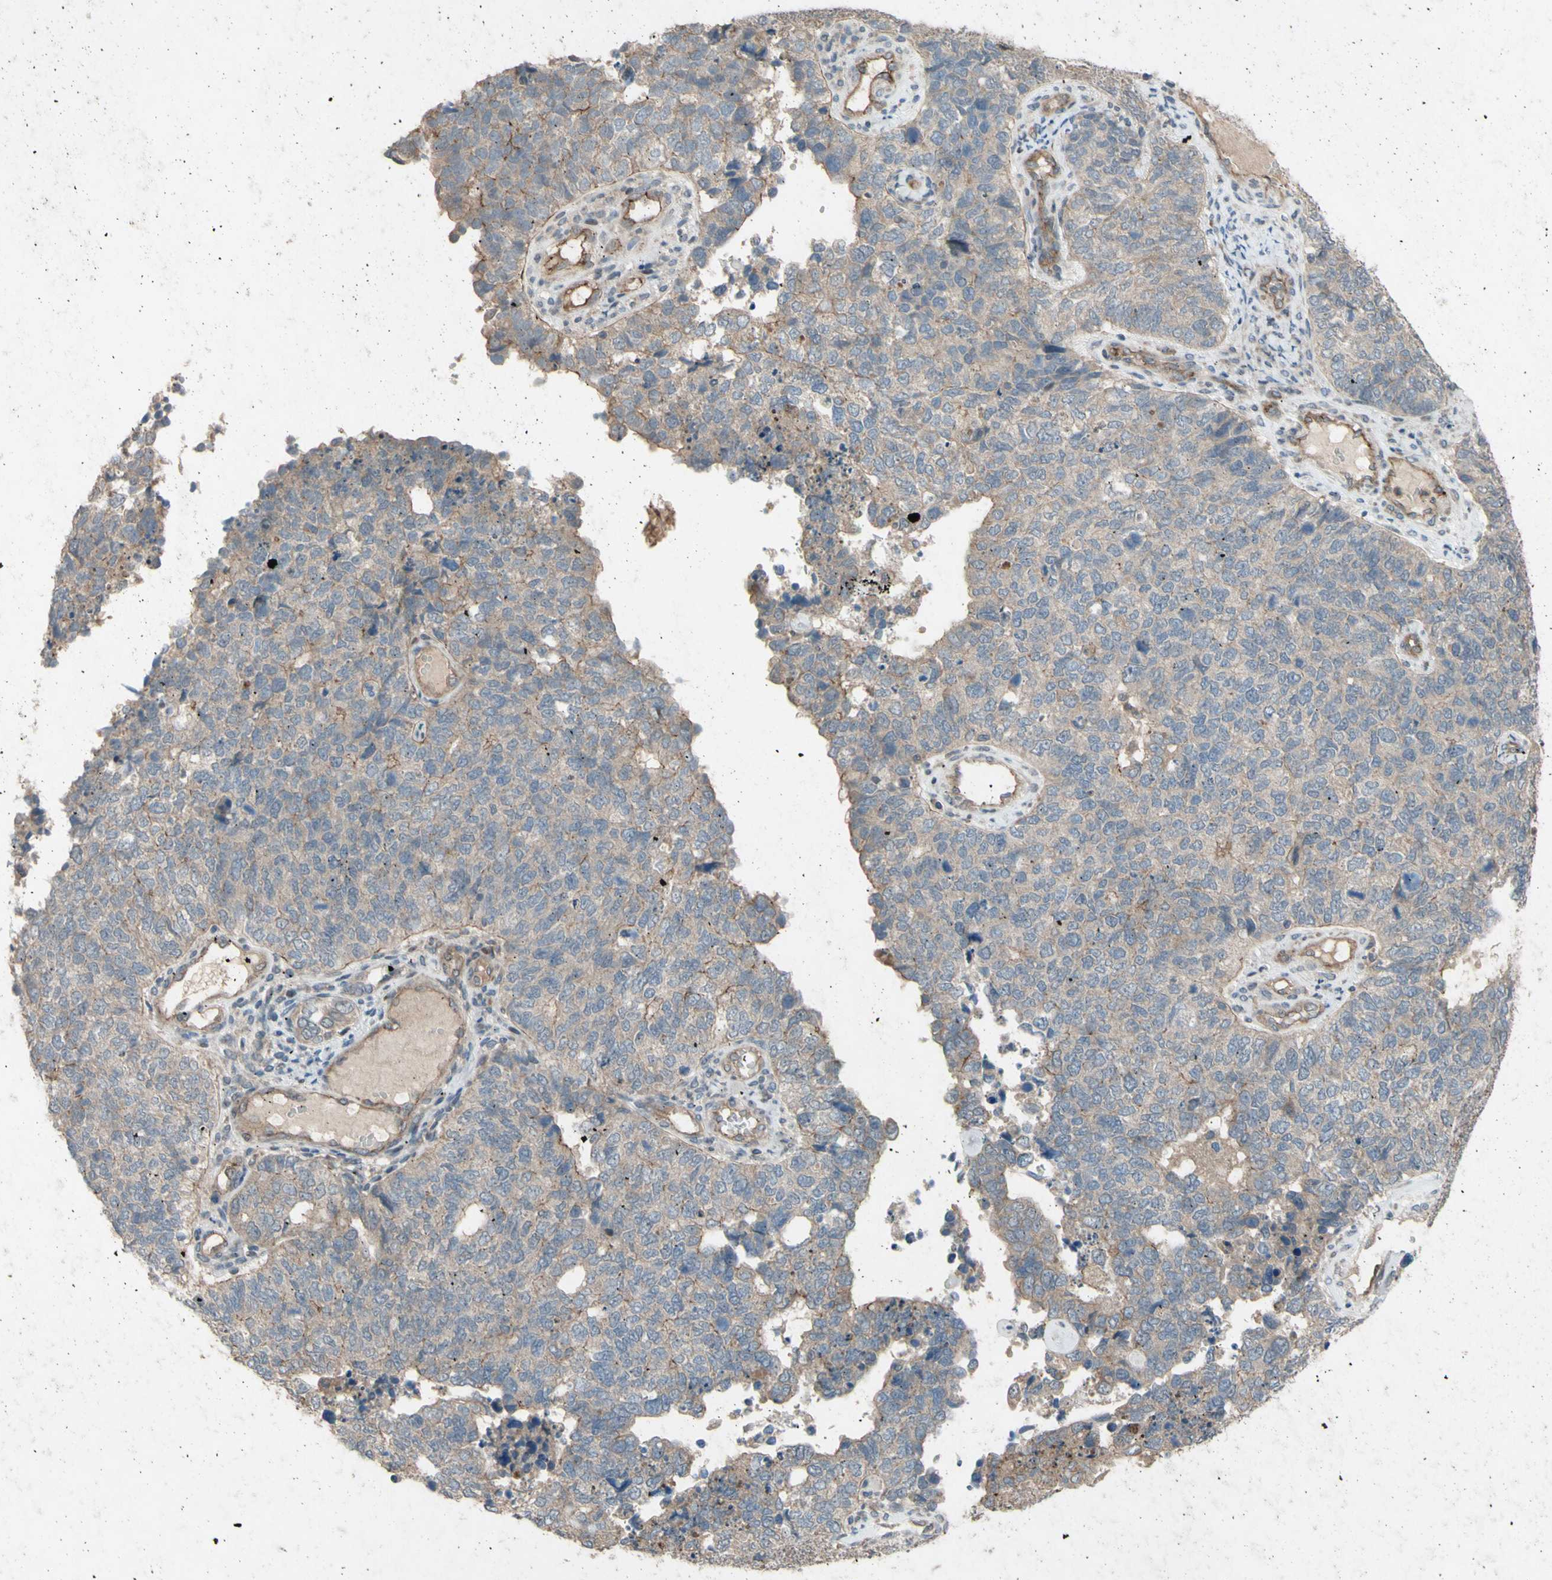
{"staining": {"intensity": "weak", "quantity": ">75%", "location": "cytoplasmic/membranous"}, "tissue": "cervical cancer", "cell_type": "Tumor cells", "image_type": "cancer", "snomed": [{"axis": "morphology", "description": "Squamous cell carcinoma, NOS"}, {"axis": "topography", "description": "Cervix"}], "caption": "Tumor cells demonstrate weak cytoplasmic/membranous staining in approximately >75% of cells in squamous cell carcinoma (cervical).", "gene": "SHROOM4", "patient": {"sex": "female", "age": 63}}